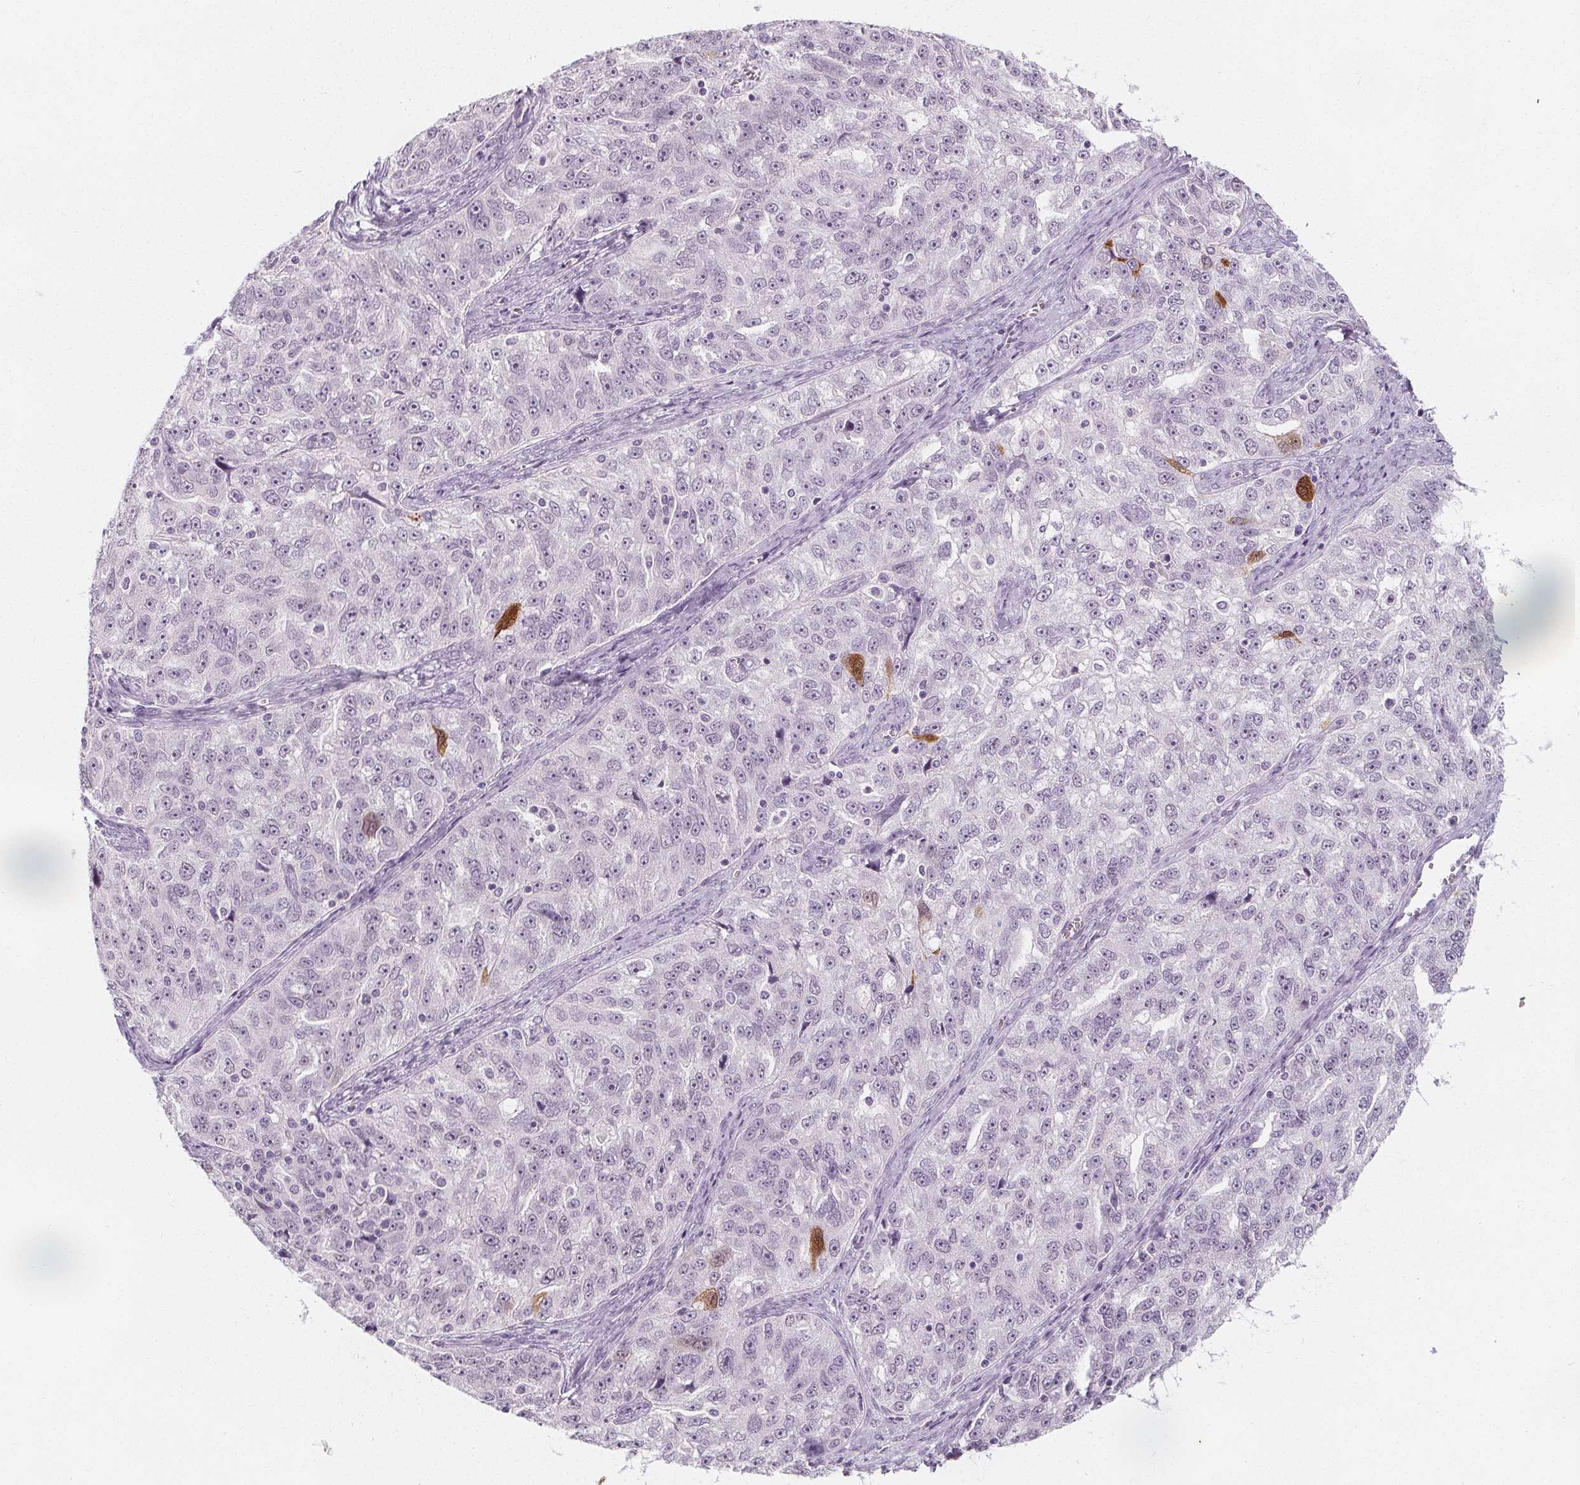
{"staining": {"intensity": "negative", "quantity": "none", "location": "none"}, "tissue": "ovarian cancer", "cell_type": "Tumor cells", "image_type": "cancer", "snomed": [{"axis": "morphology", "description": "Cystadenocarcinoma, serous, NOS"}, {"axis": "topography", "description": "Ovary"}], "caption": "Immunohistochemistry histopathology image of ovarian cancer stained for a protein (brown), which shows no staining in tumor cells.", "gene": "DBX2", "patient": {"sex": "female", "age": 51}}